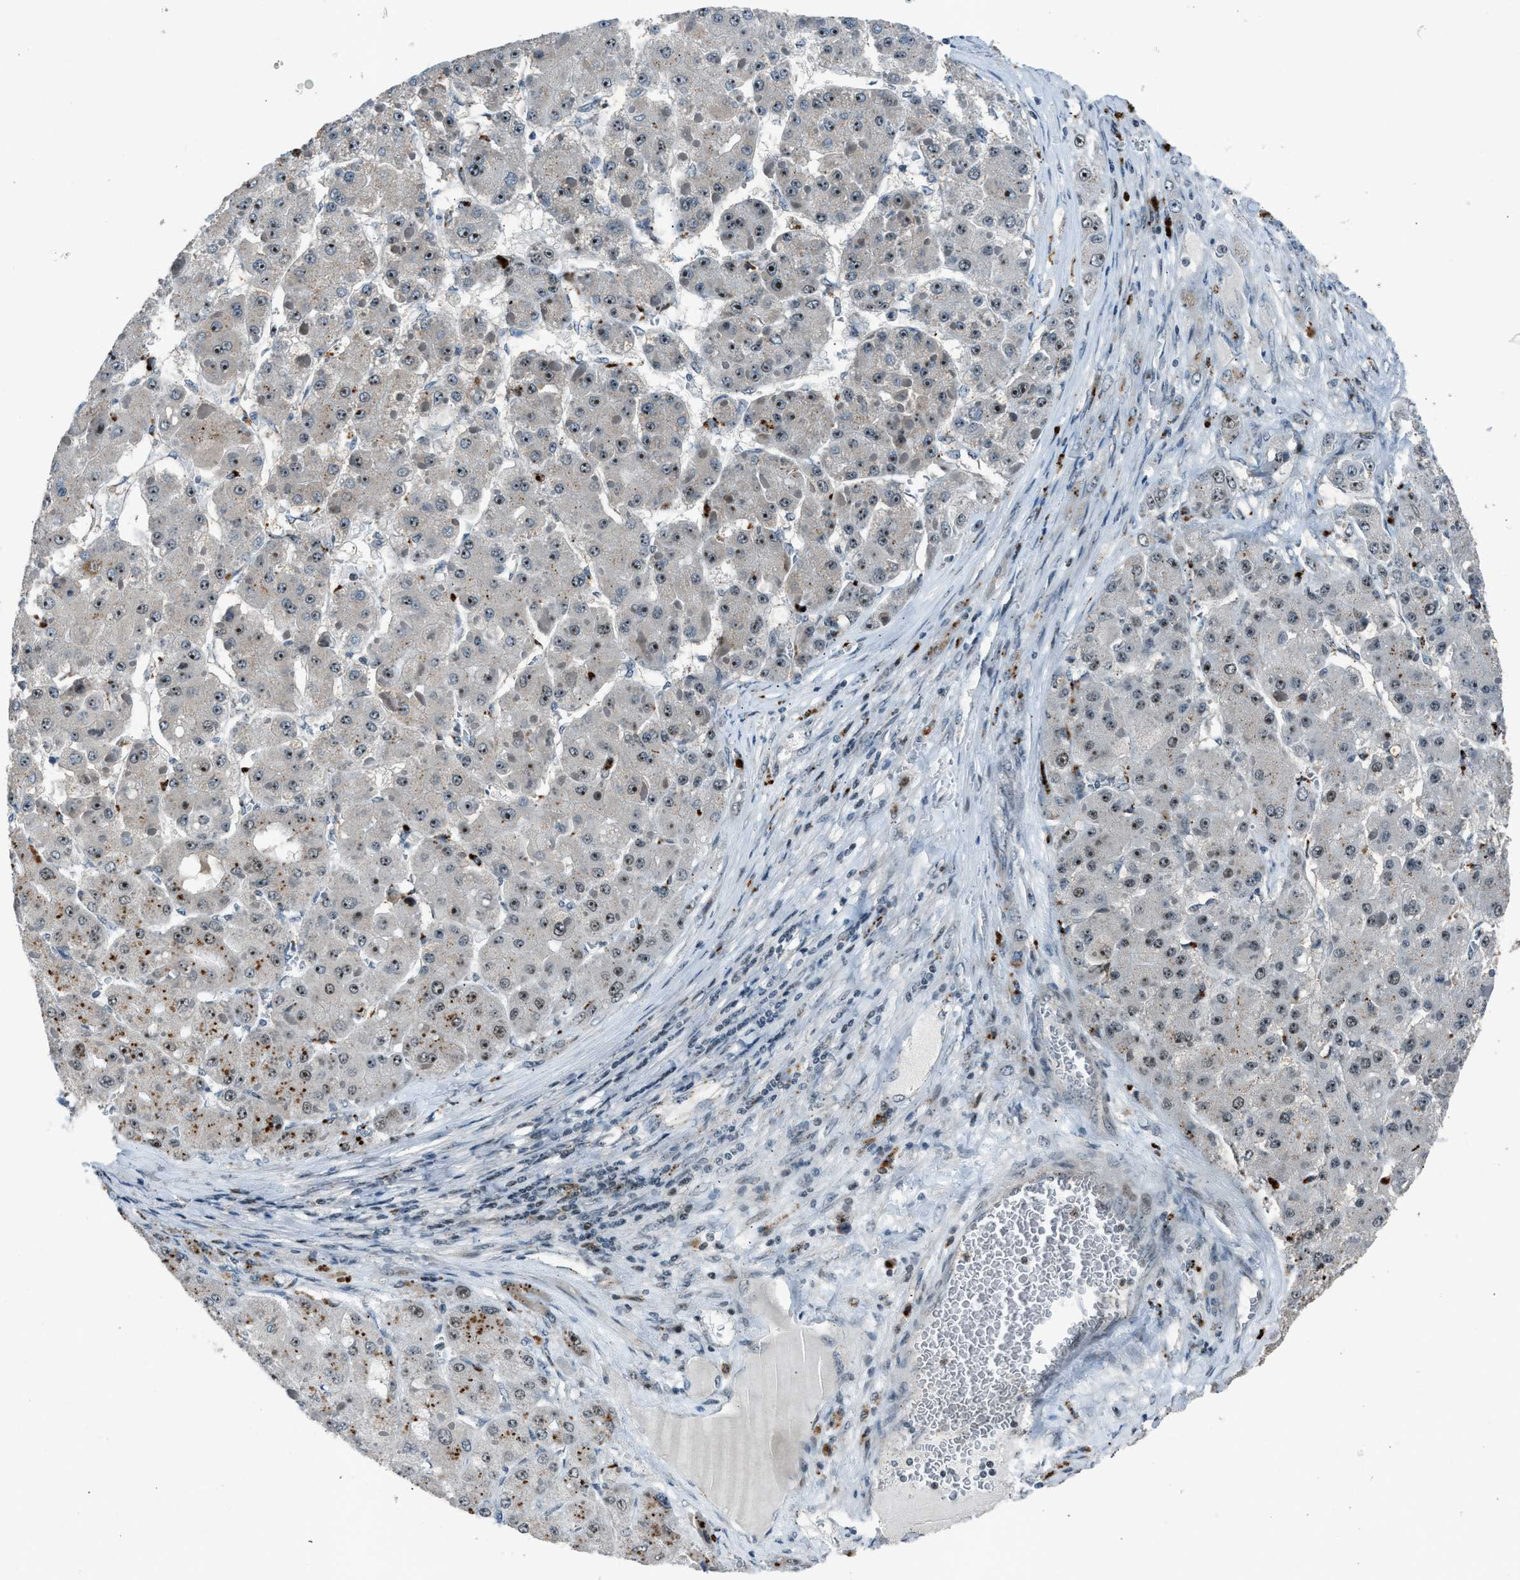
{"staining": {"intensity": "negative", "quantity": "none", "location": "none"}, "tissue": "liver cancer", "cell_type": "Tumor cells", "image_type": "cancer", "snomed": [{"axis": "morphology", "description": "Carcinoma, Hepatocellular, NOS"}, {"axis": "topography", "description": "Liver"}], "caption": "Image shows no significant protein expression in tumor cells of hepatocellular carcinoma (liver).", "gene": "ADCY1", "patient": {"sex": "female", "age": 73}}